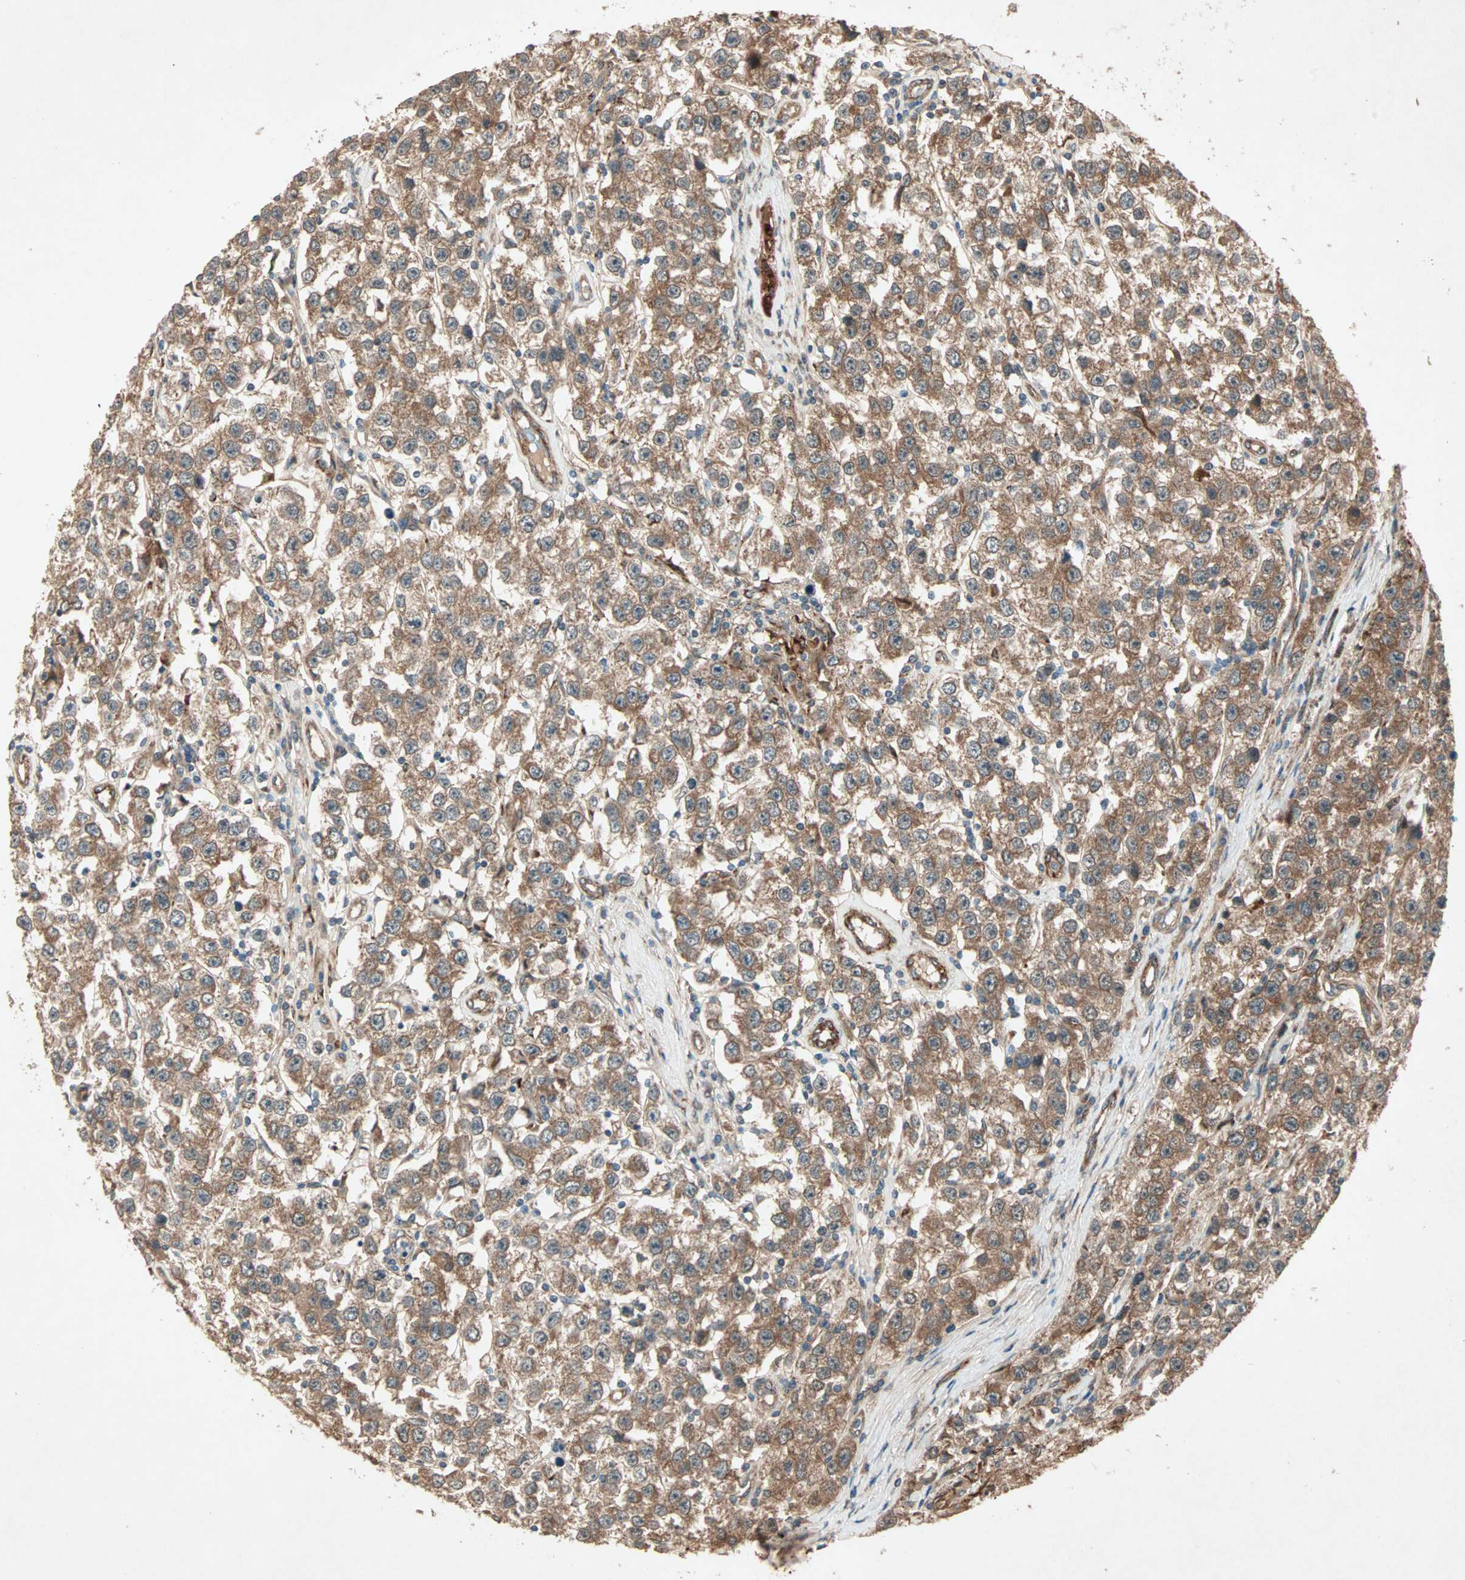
{"staining": {"intensity": "moderate", "quantity": ">75%", "location": "cytoplasmic/membranous"}, "tissue": "testis cancer", "cell_type": "Tumor cells", "image_type": "cancer", "snomed": [{"axis": "morphology", "description": "Seminoma, NOS"}, {"axis": "topography", "description": "Testis"}], "caption": "Immunohistochemistry (IHC) micrograph of testis cancer (seminoma) stained for a protein (brown), which displays medium levels of moderate cytoplasmic/membranous positivity in about >75% of tumor cells.", "gene": "SDSL", "patient": {"sex": "male", "age": 52}}